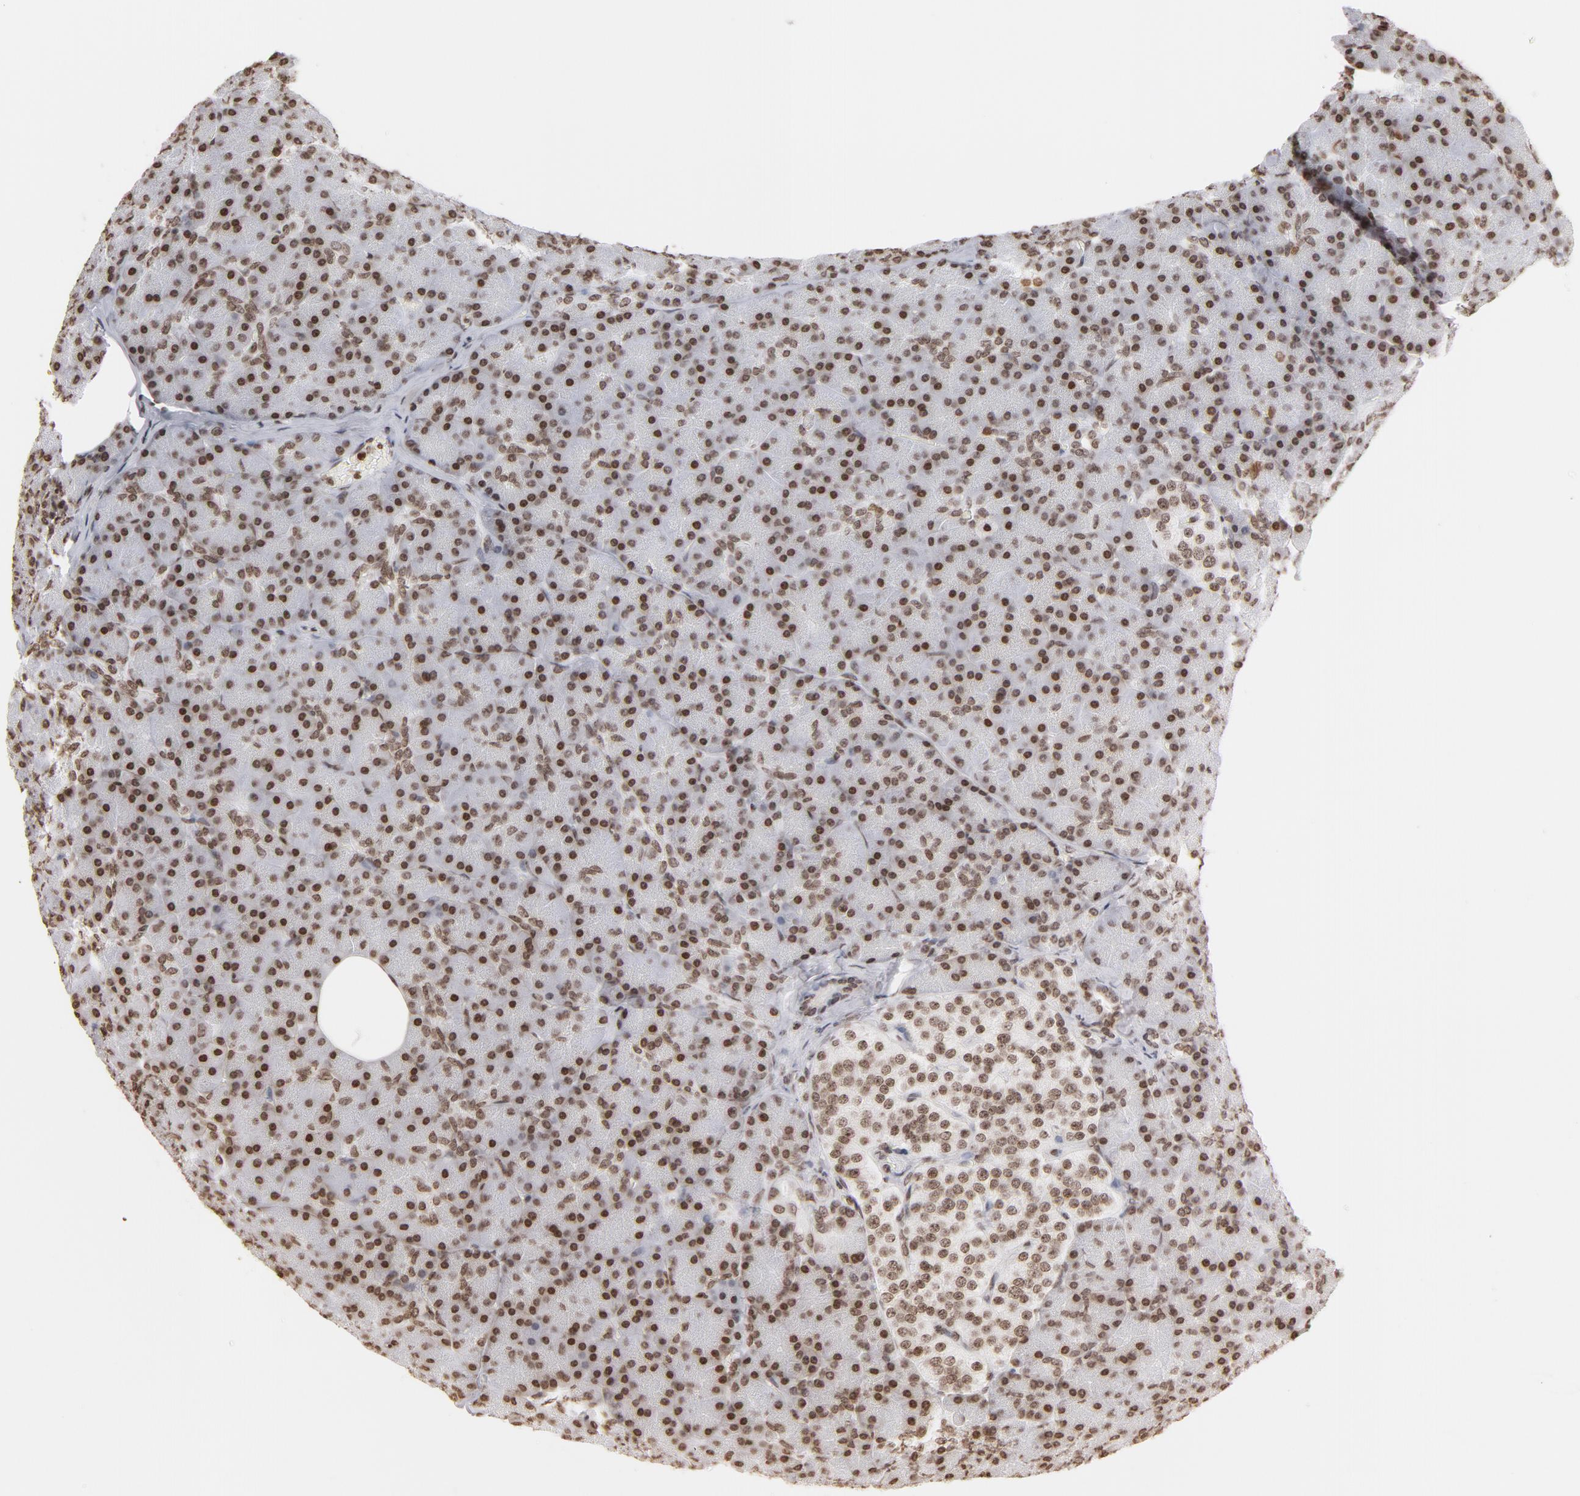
{"staining": {"intensity": "strong", "quantity": ">75%", "location": "nuclear"}, "tissue": "pancreas", "cell_type": "Exocrine glandular cells", "image_type": "normal", "snomed": [{"axis": "morphology", "description": "Normal tissue, NOS"}, {"axis": "topography", "description": "Pancreas"}], "caption": "DAB (3,3'-diaminobenzidine) immunohistochemical staining of unremarkable human pancreas reveals strong nuclear protein positivity in approximately >75% of exocrine glandular cells.", "gene": "H2AC12", "patient": {"sex": "female", "age": 43}}